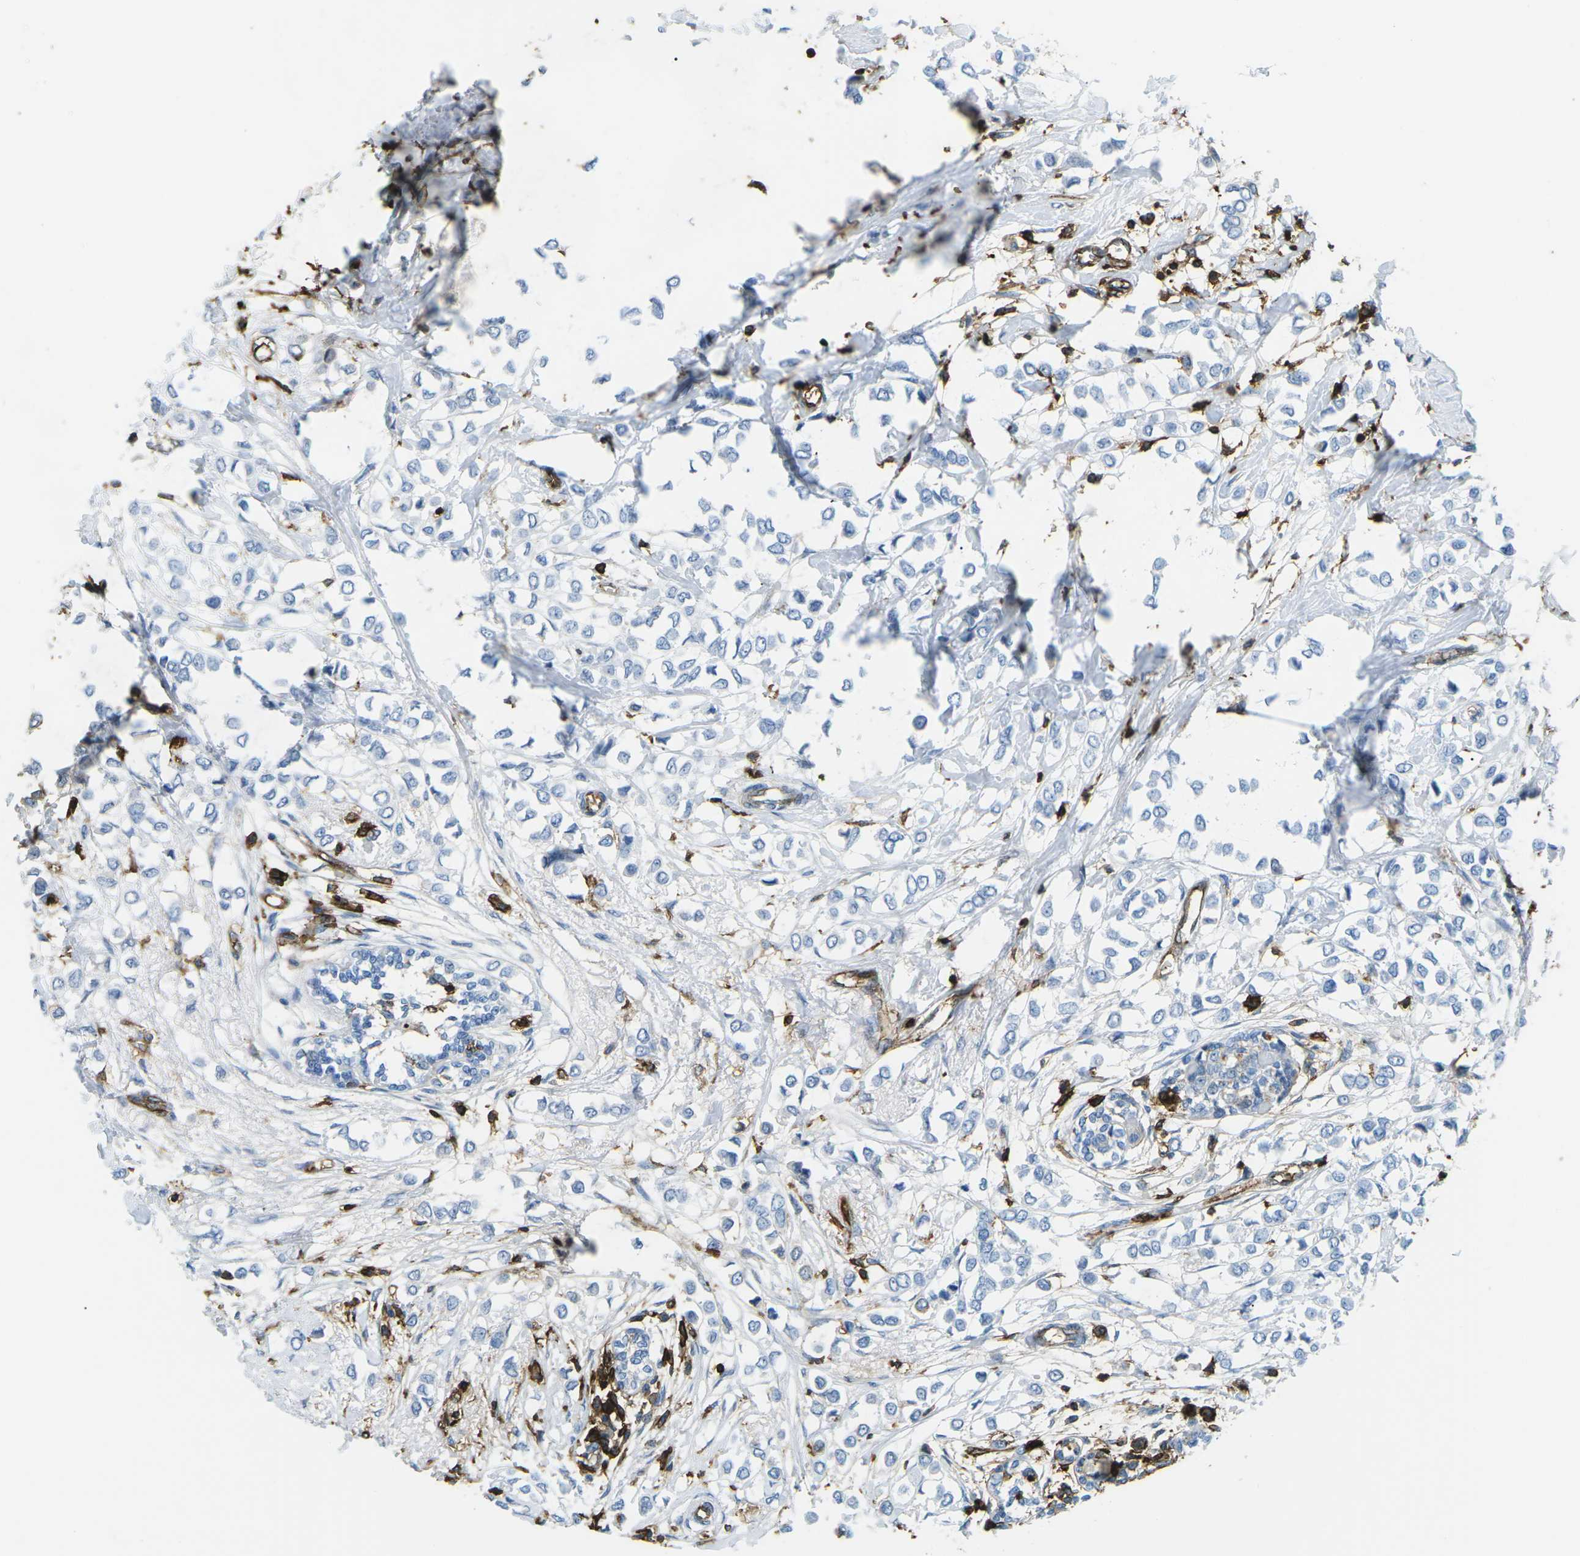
{"staining": {"intensity": "negative", "quantity": "none", "location": "none"}, "tissue": "breast cancer", "cell_type": "Tumor cells", "image_type": "cancer", "snomed": [{"axis": "morphology", "description": "Lobular carcinoma"}, {"axis": "topography", "description": "Breast"}], "caption": "Image shows no protein positivity in tumor cells of breast lobular carcinoma tissue.", "gene": "HLA-B", "patient": {"sex": "female", "age": 51}}